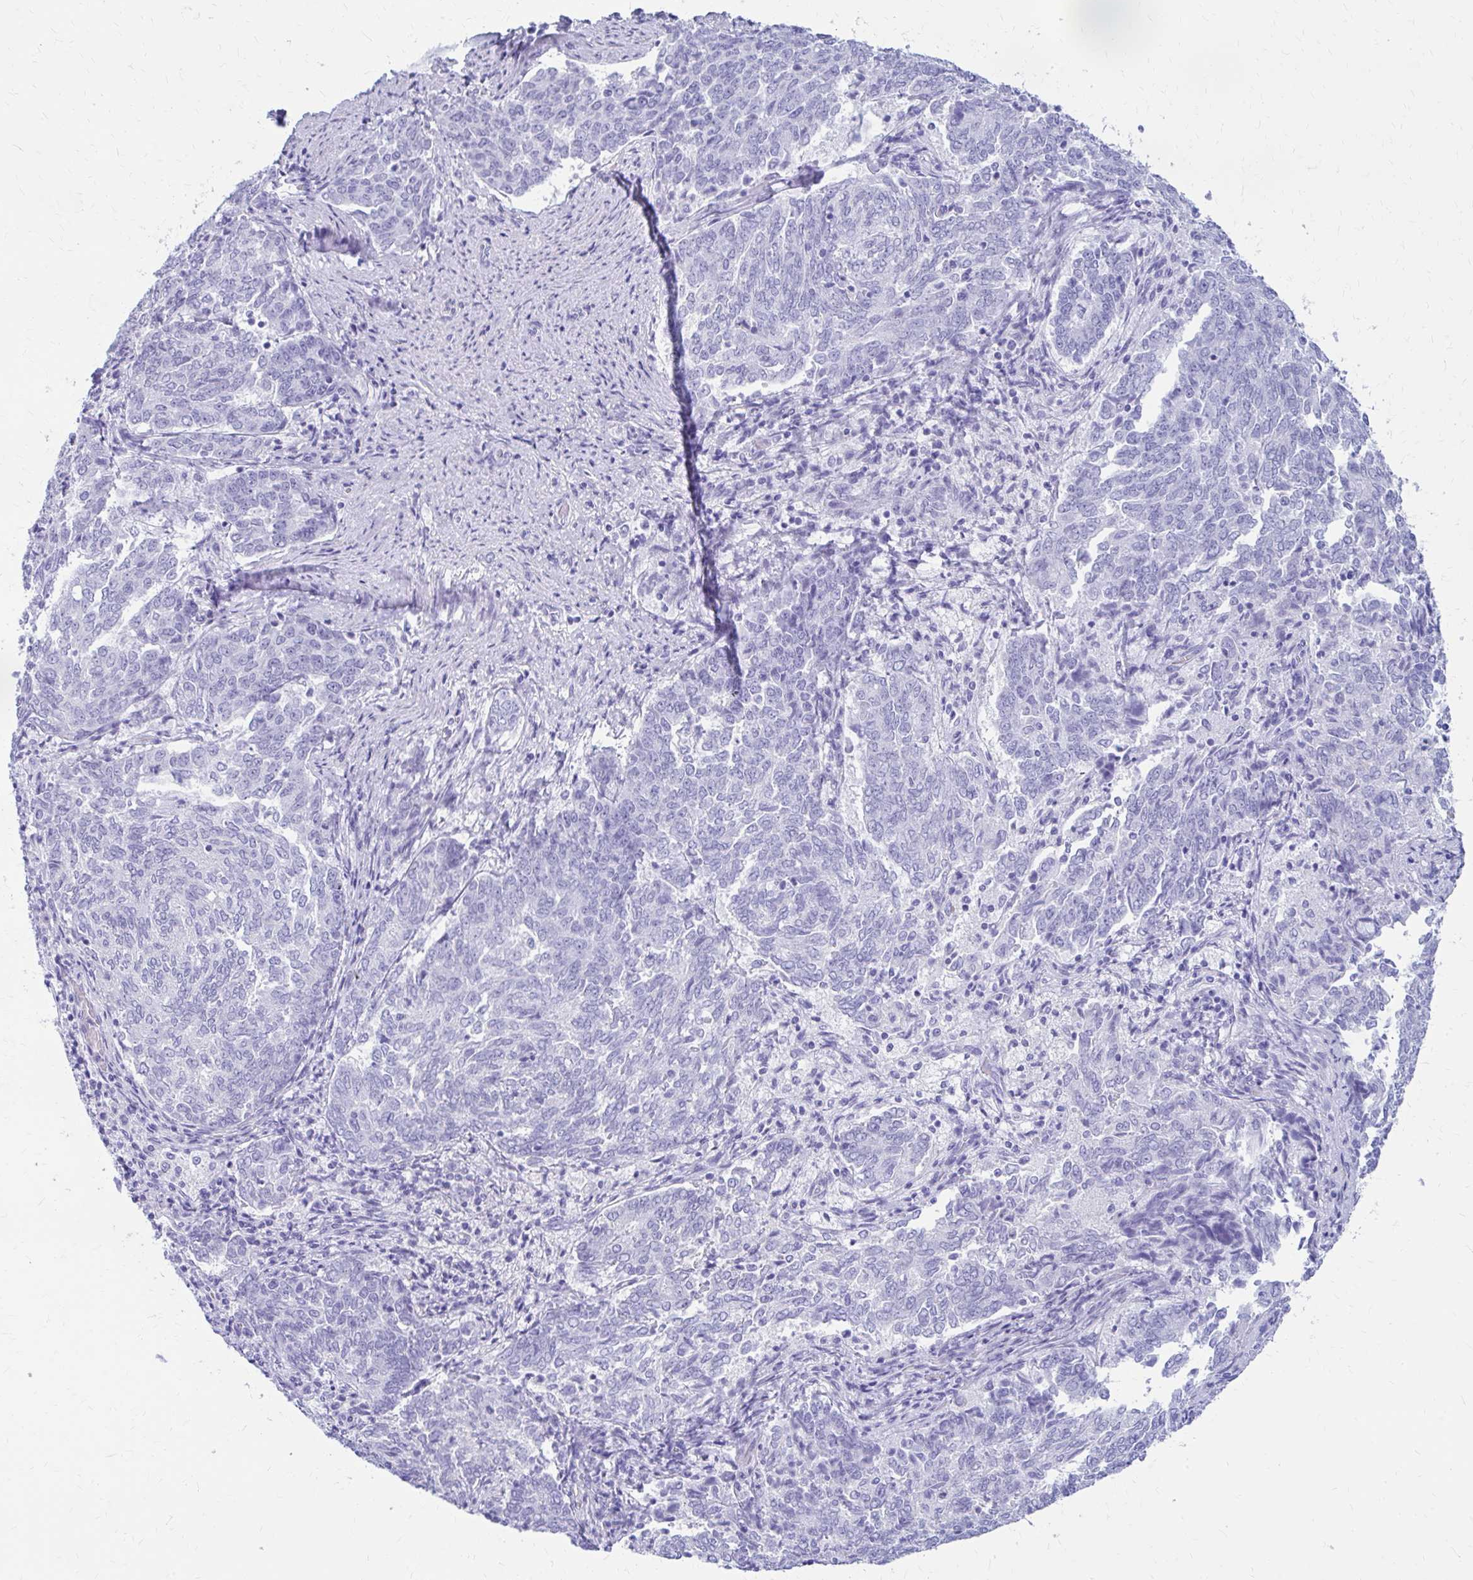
{"staining": {"intensity": "negative", "quantity": "none", "location": "none"}, "tissue": "endometrial cancer", "cell_type": "Tumor cells", "image_type": "cancer", "snomed": [{"axis": "morphology", "description": "Adenocarcinoma, NOS"}, {"axis": "topography", "description": "Endometrium"}], "caption": "Immunohistochemical staining of human adenocarcinoma (endometrial) exhibits no significant expression in tumor cells.", "gene": "NSG2", "patient": {"sex": "female", "age": 80}}